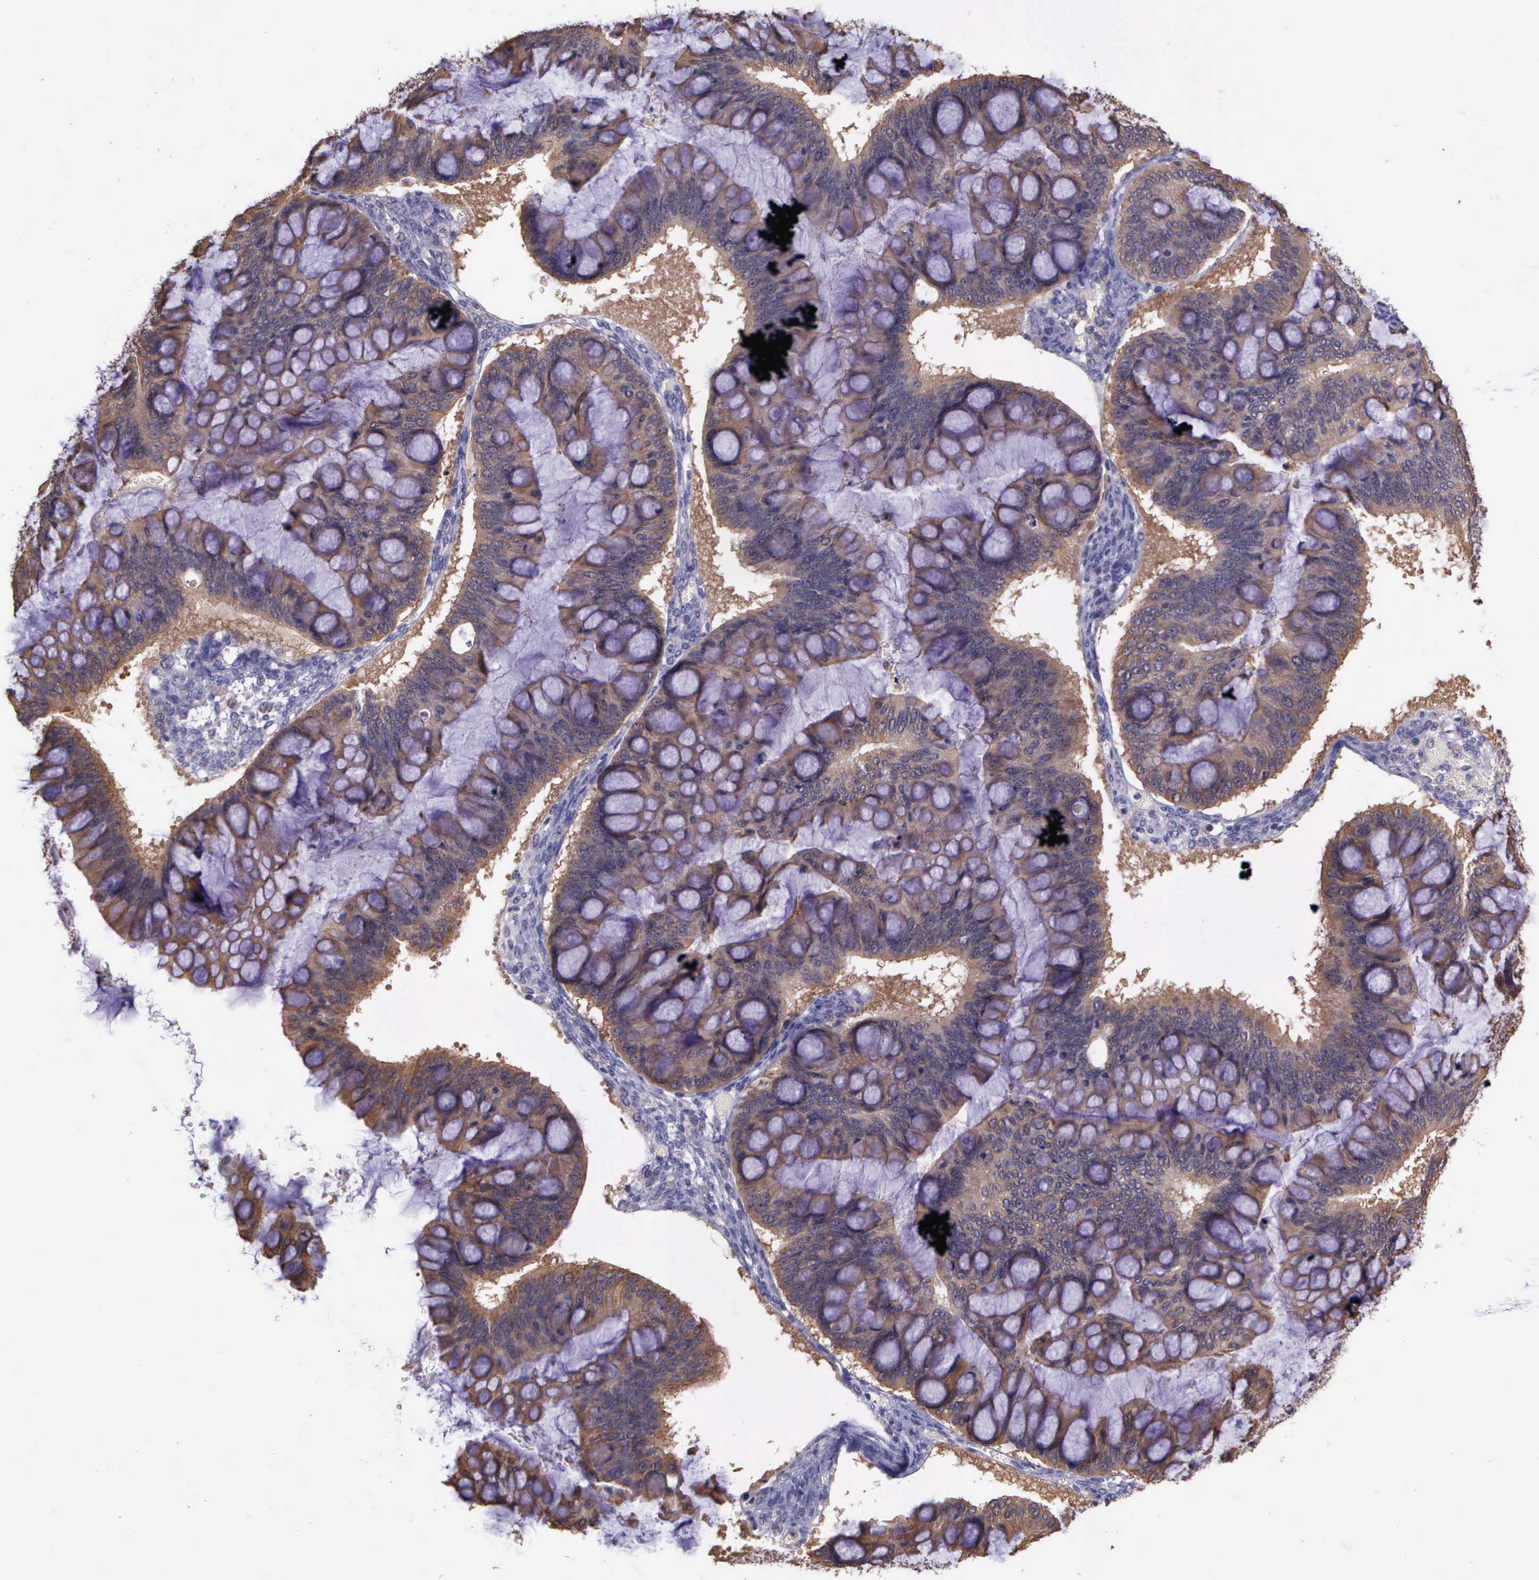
{"staining": {"intensity": "weak", "quantity": ">75%", "location": "cytoplasmic/membranous"}, "tissue": "ovarian cancer", "cell_type": "Tumor cells", "image_type": "cancer", "snomed": [{"axis": "morphology", "description": "Cystadenocarcinoma, mucinous, NOS"}, {"axis": "topography", "description": "Ovary"}], "caption": "Protein staining by immunohistochemistry (IHC) exhibits weak cytoplasmic/membranous staining in about >75% of tumor cells in ovarian cancer (mucinous cystadenocarcinoma).", "gene": "IGBP1", "patient": {"sex": "female", "age": 73}}